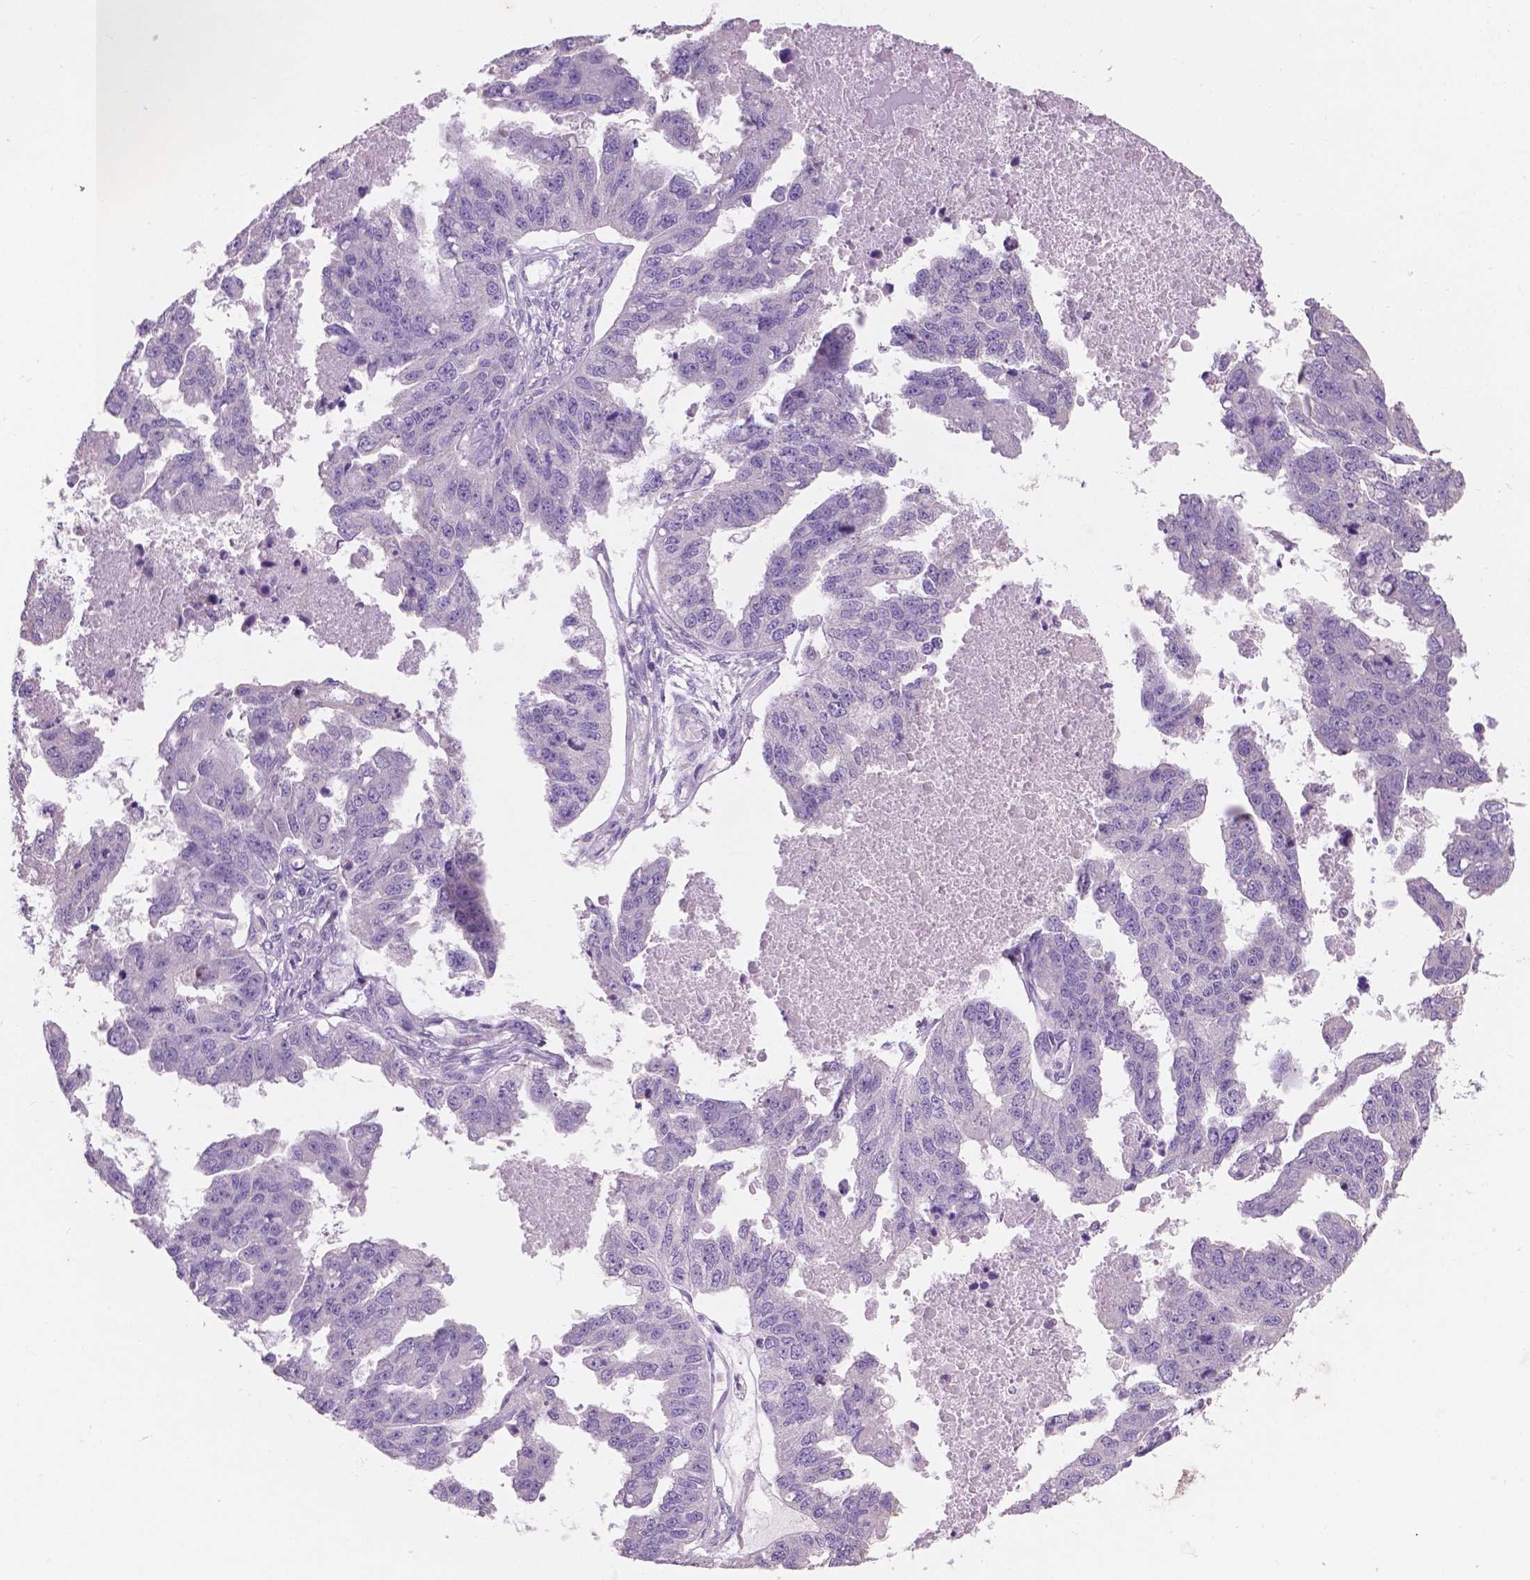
{"staining": {"intensity": "negative", "quantity": "none", "location": "none"}, "tissue": "ovarian cancer", "cell_type": "Tumor cells", "image_type": "cancer", "snomed": [{"axis": "morphology", "description": "Cystadenocarcinoma, serous, NOS"}, {"axis": "topography", "description": "Ovary"}], "caption": "Tumor cells show no significant positivity in serous cystadenocarcinoma (ovarian).", "gene": "SBSN", "patient": {"sex": "female", "age": 58}}